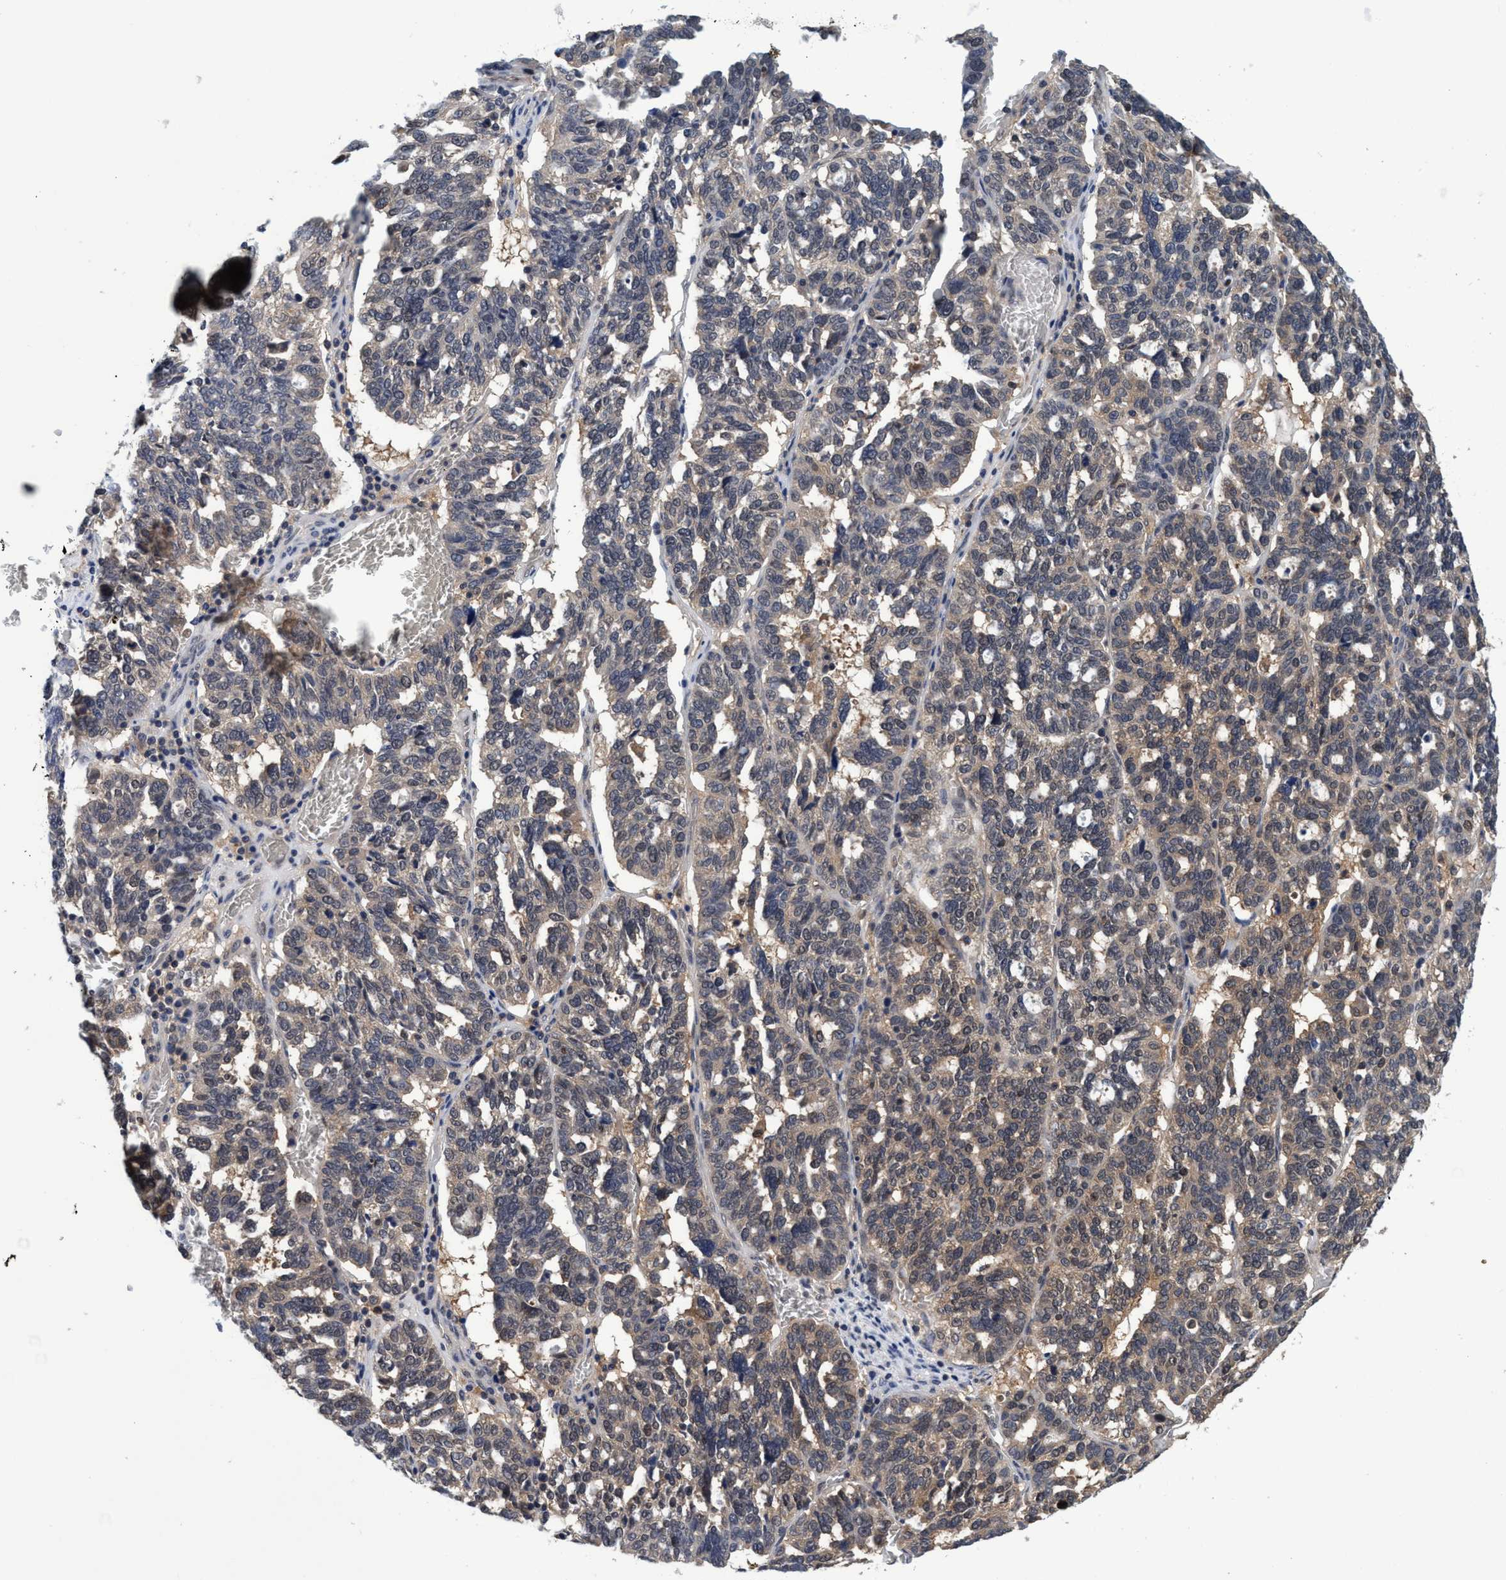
{"staining": {"intensity": "weak", "quantity": "25%-75%", "location": "cytoplasmic/membranous"}, "tissue": "ovarian cancer", "cell_type": "Tumor cells", "image_type": "cancer", "snomed": [{"axis": "morphology", "description": "Cystadenocarcinoma, serous, NOS"}, {"axis": "topography", "description": "Ovary"}], "caption": "Tumor cells demonstrate low levels of weak cytoplasmic/membranous expression in about 25%-75% of cells in ovarian cancer.", "gene": "PSMD12", "patient": {"sex": "female", "age": 59}}